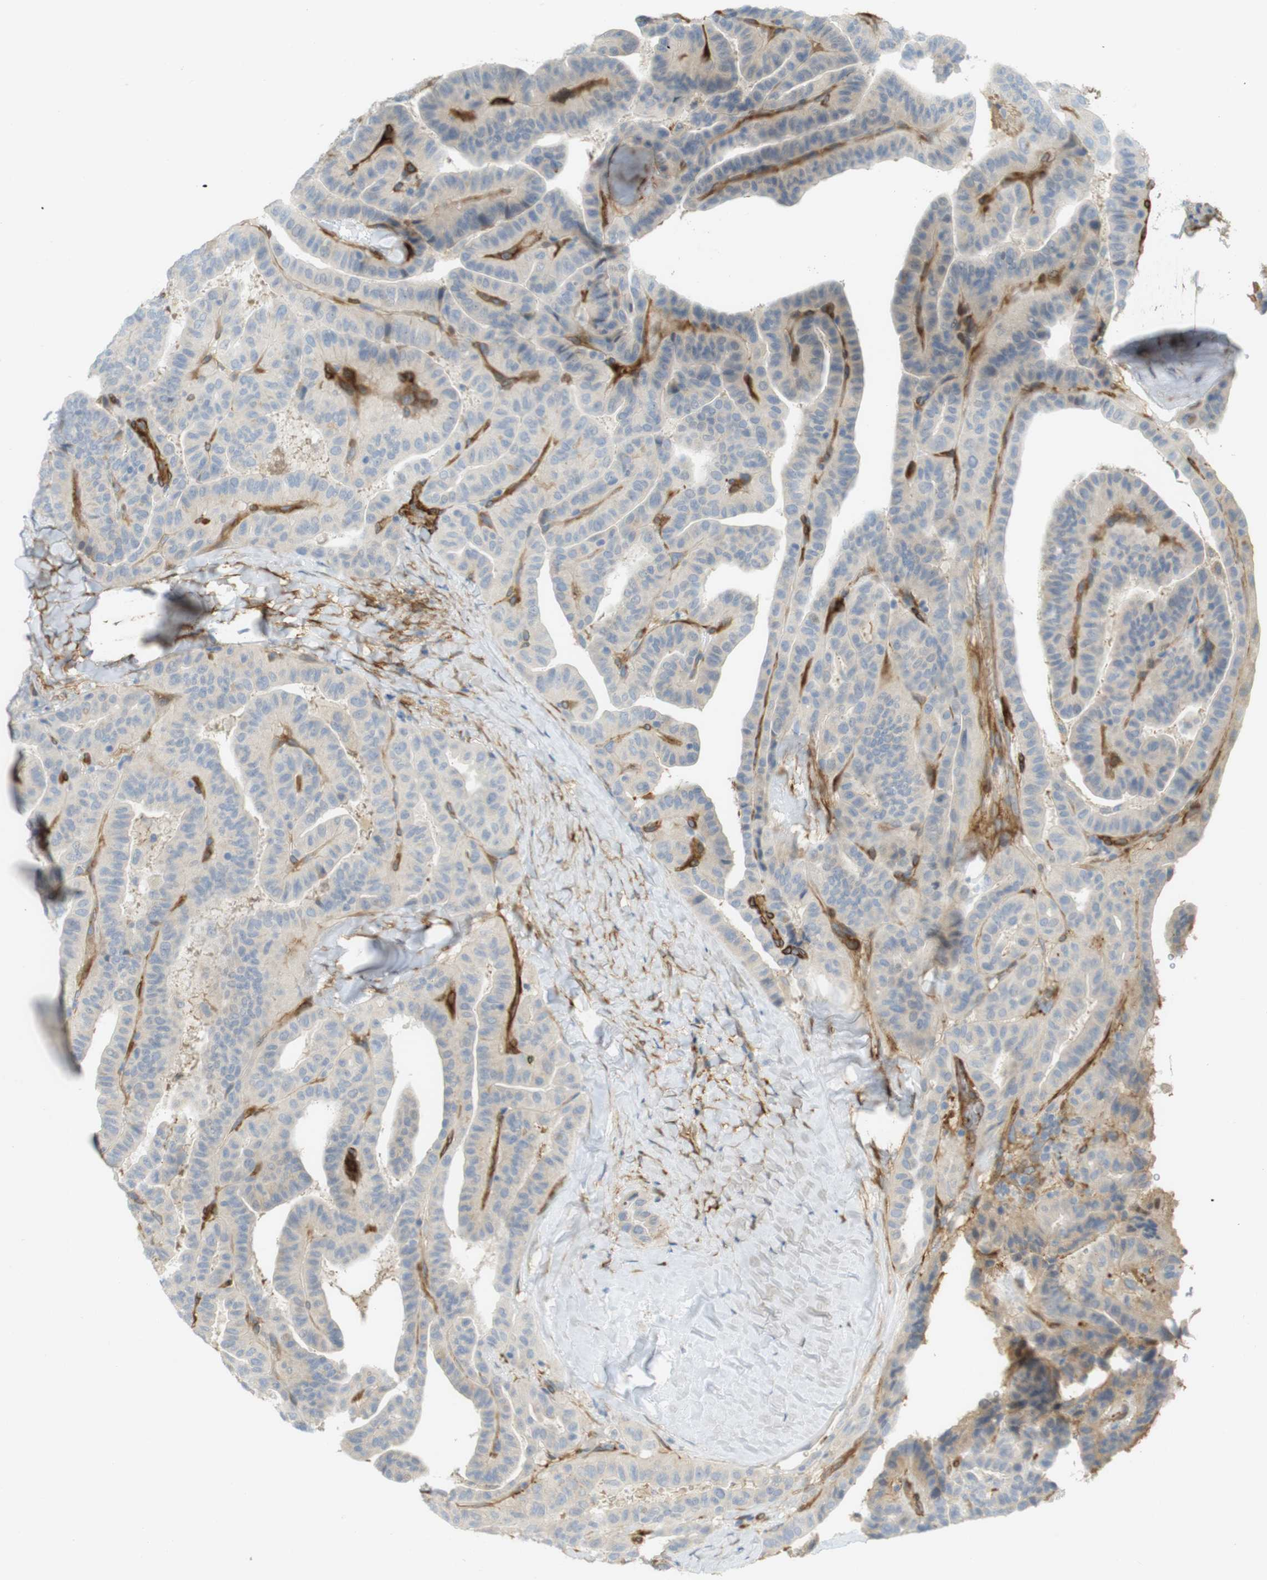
{"staining": {"intensity": "negative", "quantity": "none", "location": "none"}, "tissue": "thyroid cancer", "cell_type": "Tumor cells", "image_type": "cancer", "snomed": [{"axis": "morphology", "description": "Papillary adenocarcinoma, NOS"}, {"axis": "topography", "description": "Thyroid gland"}], "caption": "Immunohistochemical staining of papillary adenocarcinoma (thyroid) displays no significant staining in tumor cells. (DAB (3,3'-diaminobenzidine) immunohistochemistry (IHC), high magnification).", "gene": "PDE3A", "patient": {"sex": "male", "age": 77}}